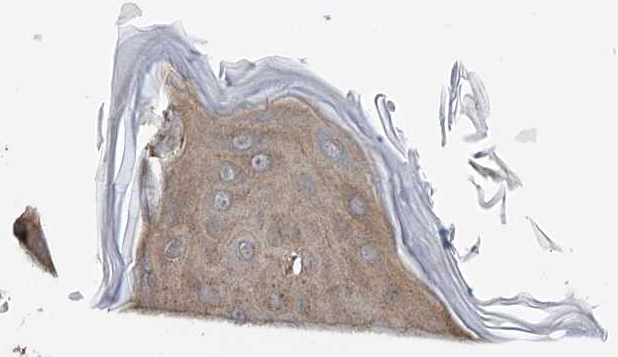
{"staining": {"intensity": "negative", "quantity": "none", "location": "none"}, "tissue": "skin", "cell_type": "Fibroblasts", "image_type": "normal", "snomed": [{"axis": "morphology", "description": "Normal tissue, NOS"}, {"axis": "topography", "description": "Skin"}], "caption": "A micrograph of human skin is negative for staining in fibroblasts. (Immunohistochemistry (ihc), brightfield microscopy, high magnification).", "gene": "PNPT1", "patient": {"sex": "male", "age": 52}}